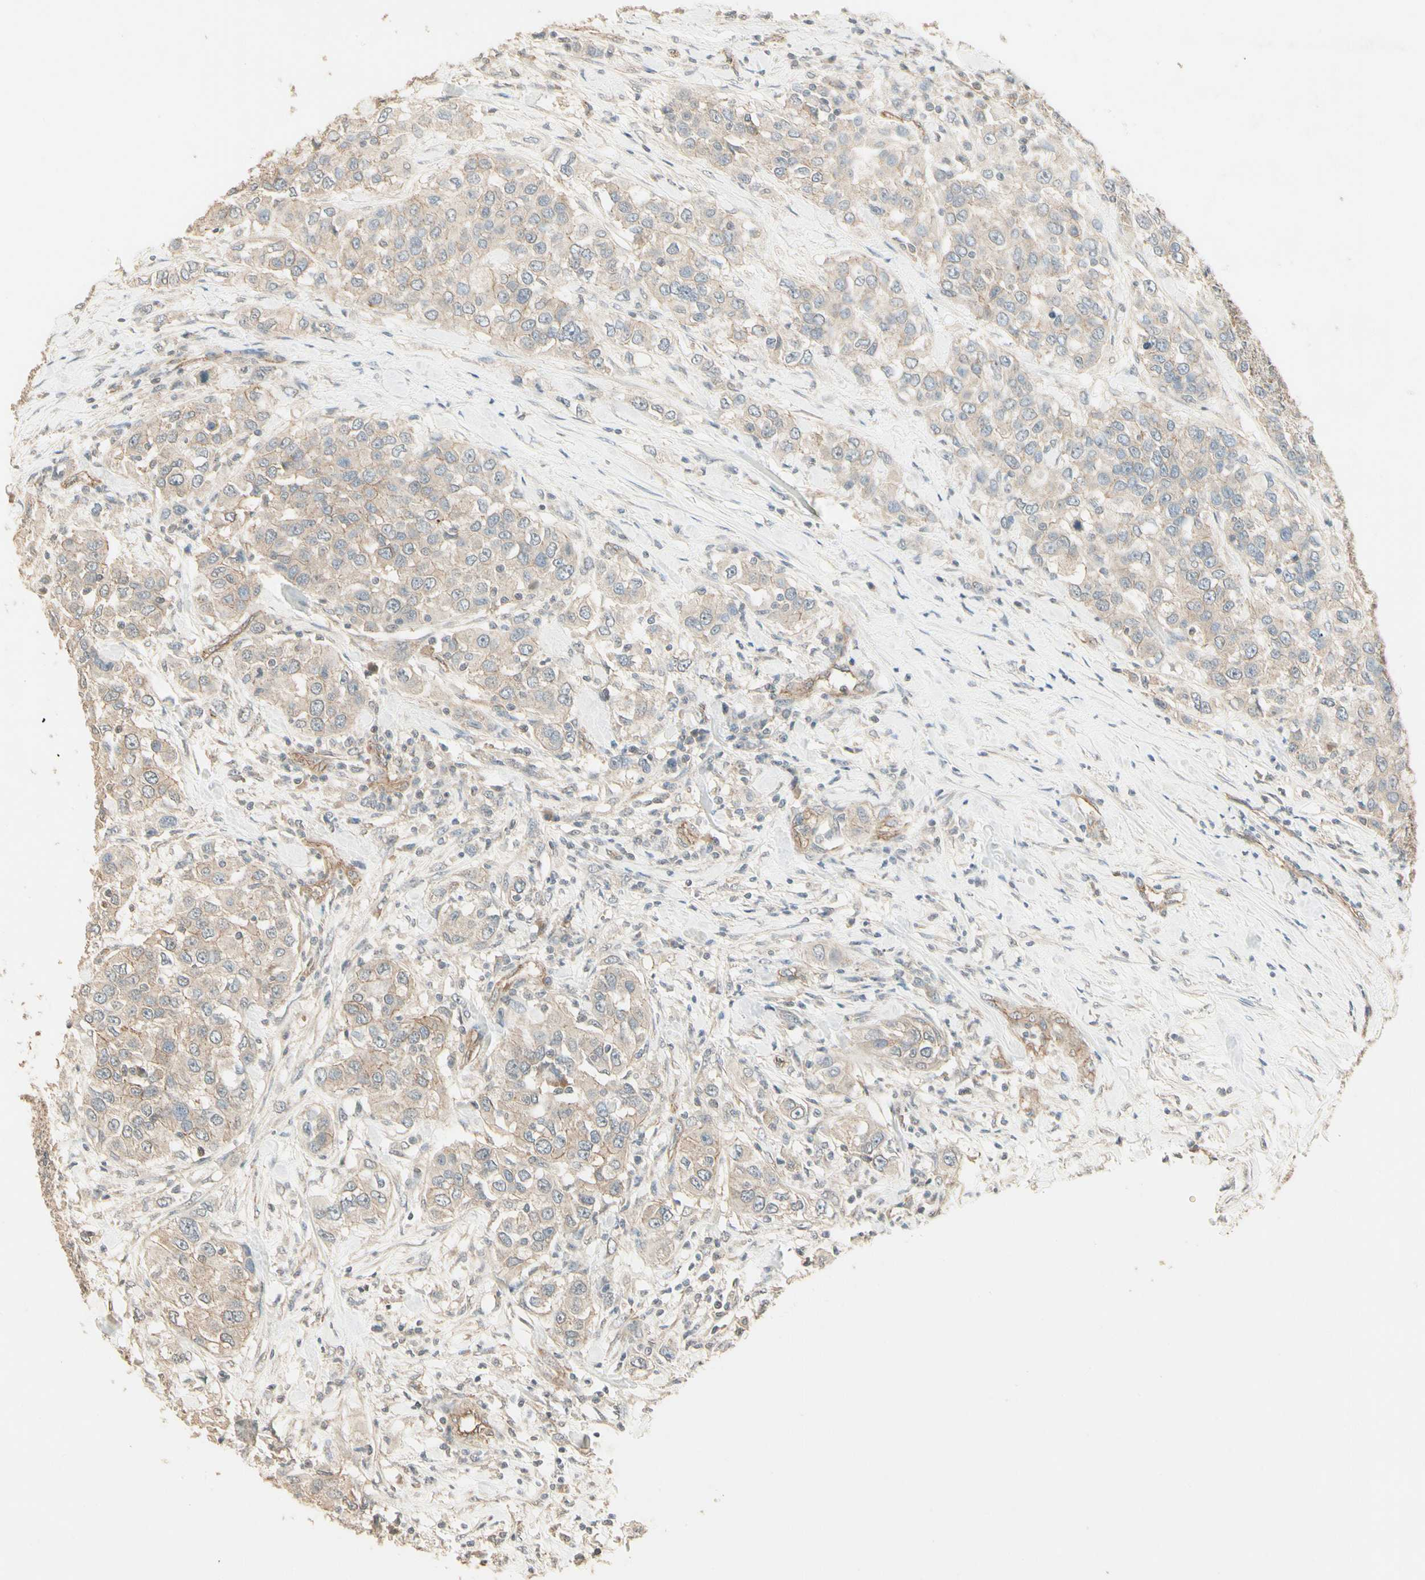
{"staining": {"intensity": "weak", "quantity": ">75%", "location": "cytoplasmic/membranous"}, "tissue": "urothelial cancer", "cell_type": "Tumor cells", "image_type": "cancer", "snomed": [{"axis": "morphology", "description": "Urothelial carcinoma, High grade"}, {"axis": "topography", "description": "Urinary bladder"}], "caption": "Urothelial carcinoma (high-grade) stained with a brown dye shows weak cytoplasmic/membranous positive expression in approximately >75% of tumor cells.", "gene": "RNF180", "patient": {"sex": "female", "age": 80}}